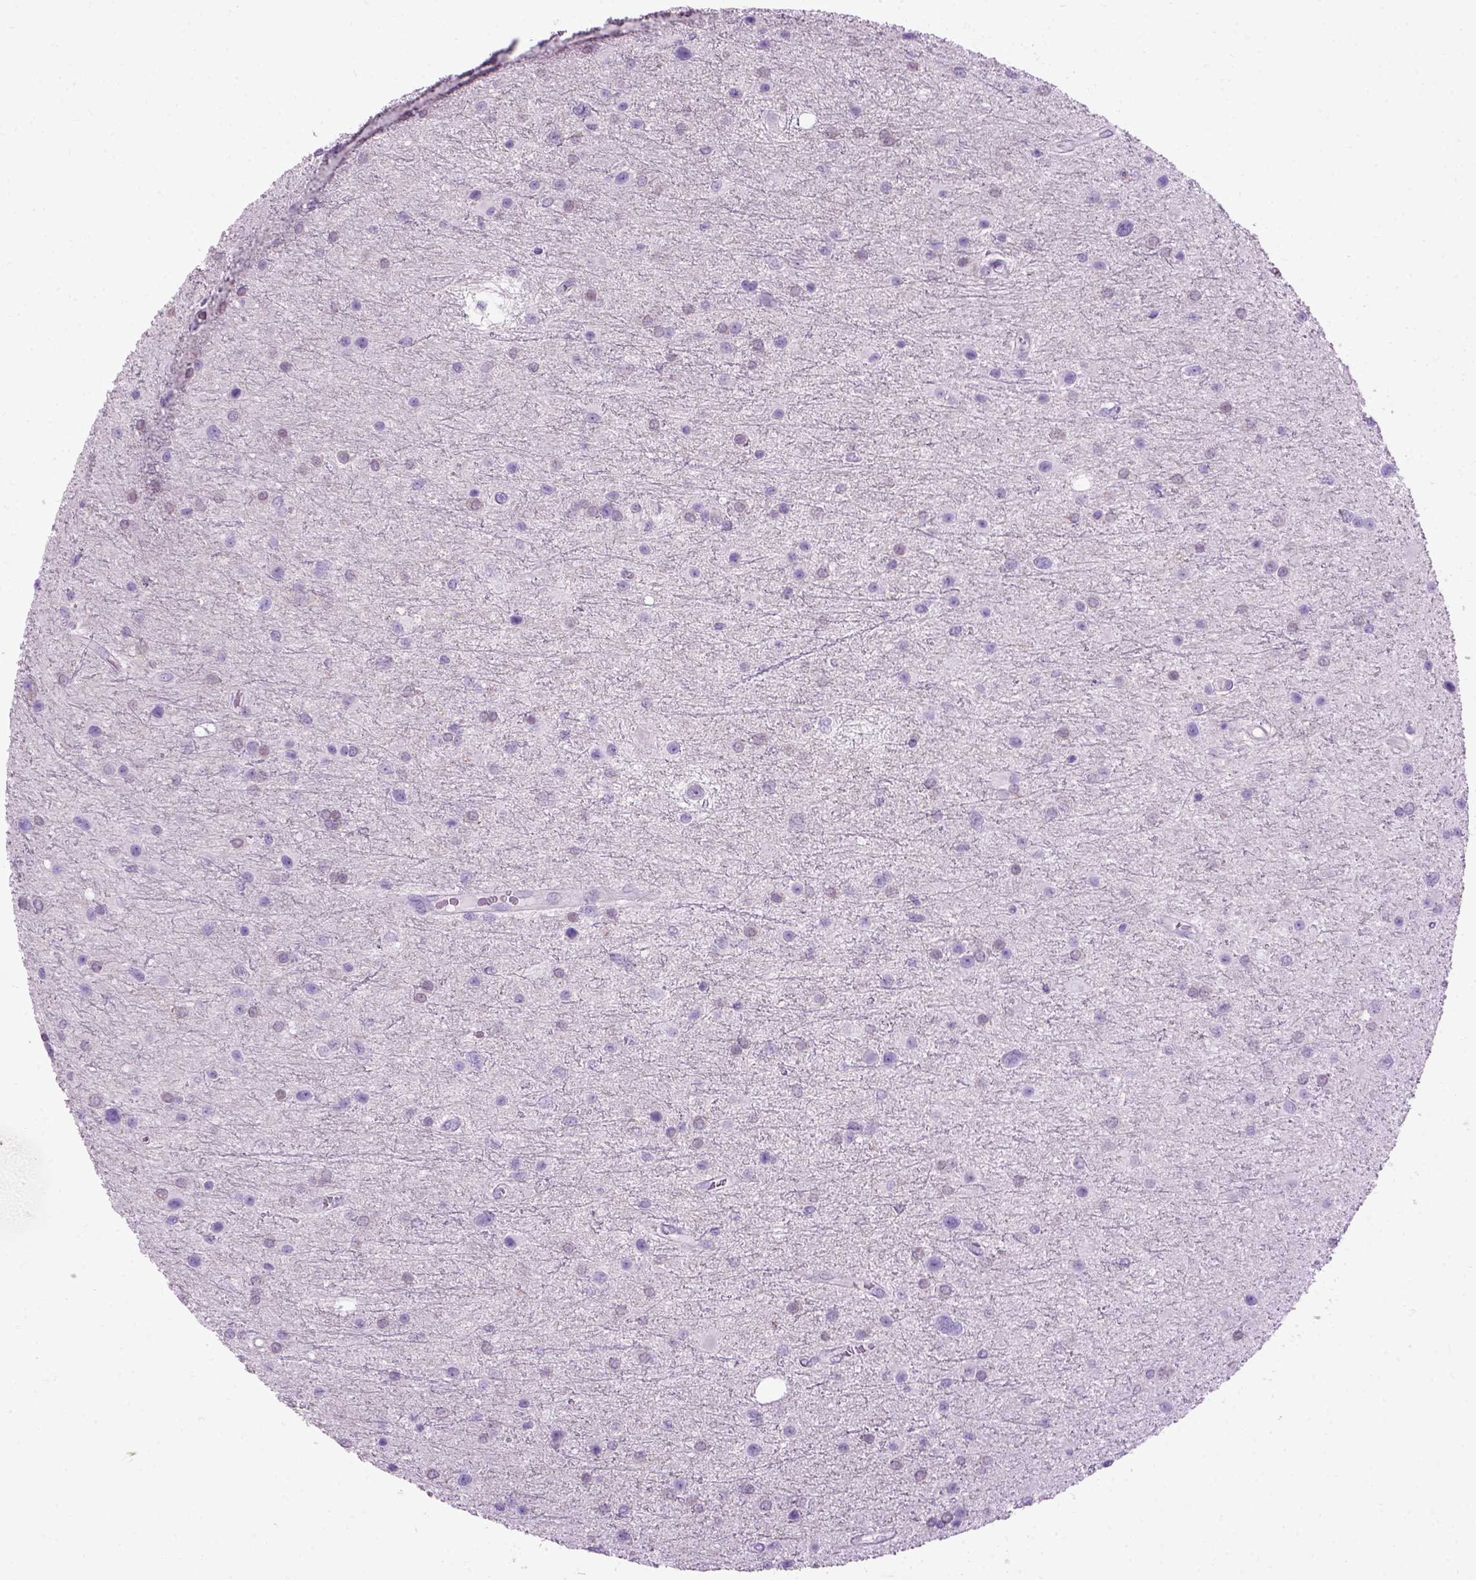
{"staining": {"intensity": "negative", "quantity": "none", "location": "none"}, "tissue": "glioma", "cell_type": "Tumor cells", "image_type": "cancer", "snomed": [{"axis": "morphology", "description": "Glioma, malignant, Low grade"}, {"axis": "topography", "description": "Brain"}], "caption": "This image is of malignant low-grade glioma stained with immunohistochemistry to label a protein in brown with the nuclei are counter-stained blue. There is no positivity in tumor cells. (DAB immunohistochemistry visualized using brightfield microscopy, high magnification).", "gene": "GABRB2", "patient": {"sex": "female", "age": 32}}